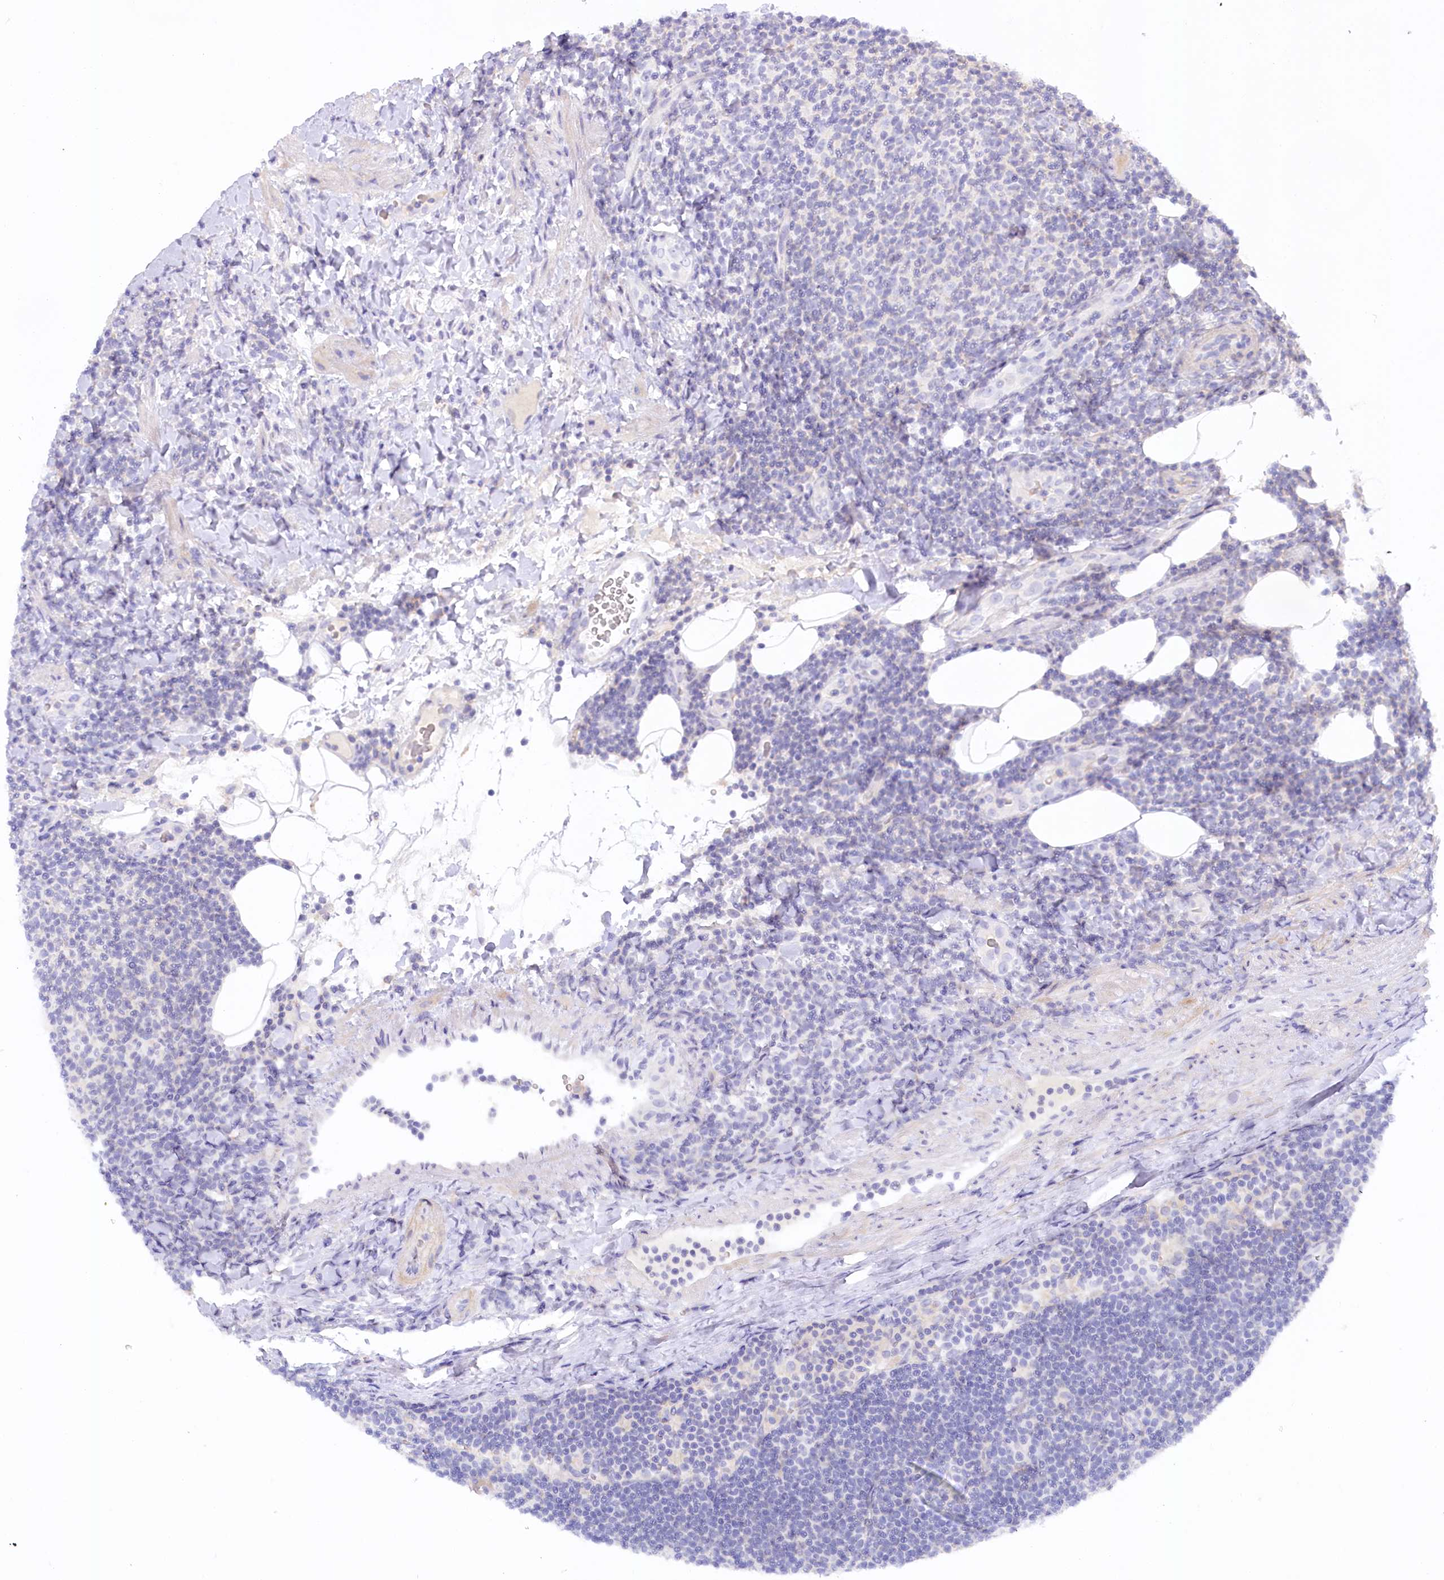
{"staining": {"intensity": "negative", "quantity": "none", "location": "none"}, "tissue": "lymphoma", "cell_type": "Tumor cells", "image_type": "cancer", "snomed": [{"axis": "morphology", "description": "Malignant lymphoma, non-Hodgkin's type, Low grade"}, {"axis": "topography", "description": "Lymph node"}], "caption": "Tumor cells show no significant protein expression in lymphoma. (DAB (3,3'-diaminobenzidine) immunohistochemistry (IHC) visualized using brightfield microscopy, high magnification).", "gene": "MYOZ1", "patient": {"sex": "male", "age": 66}}